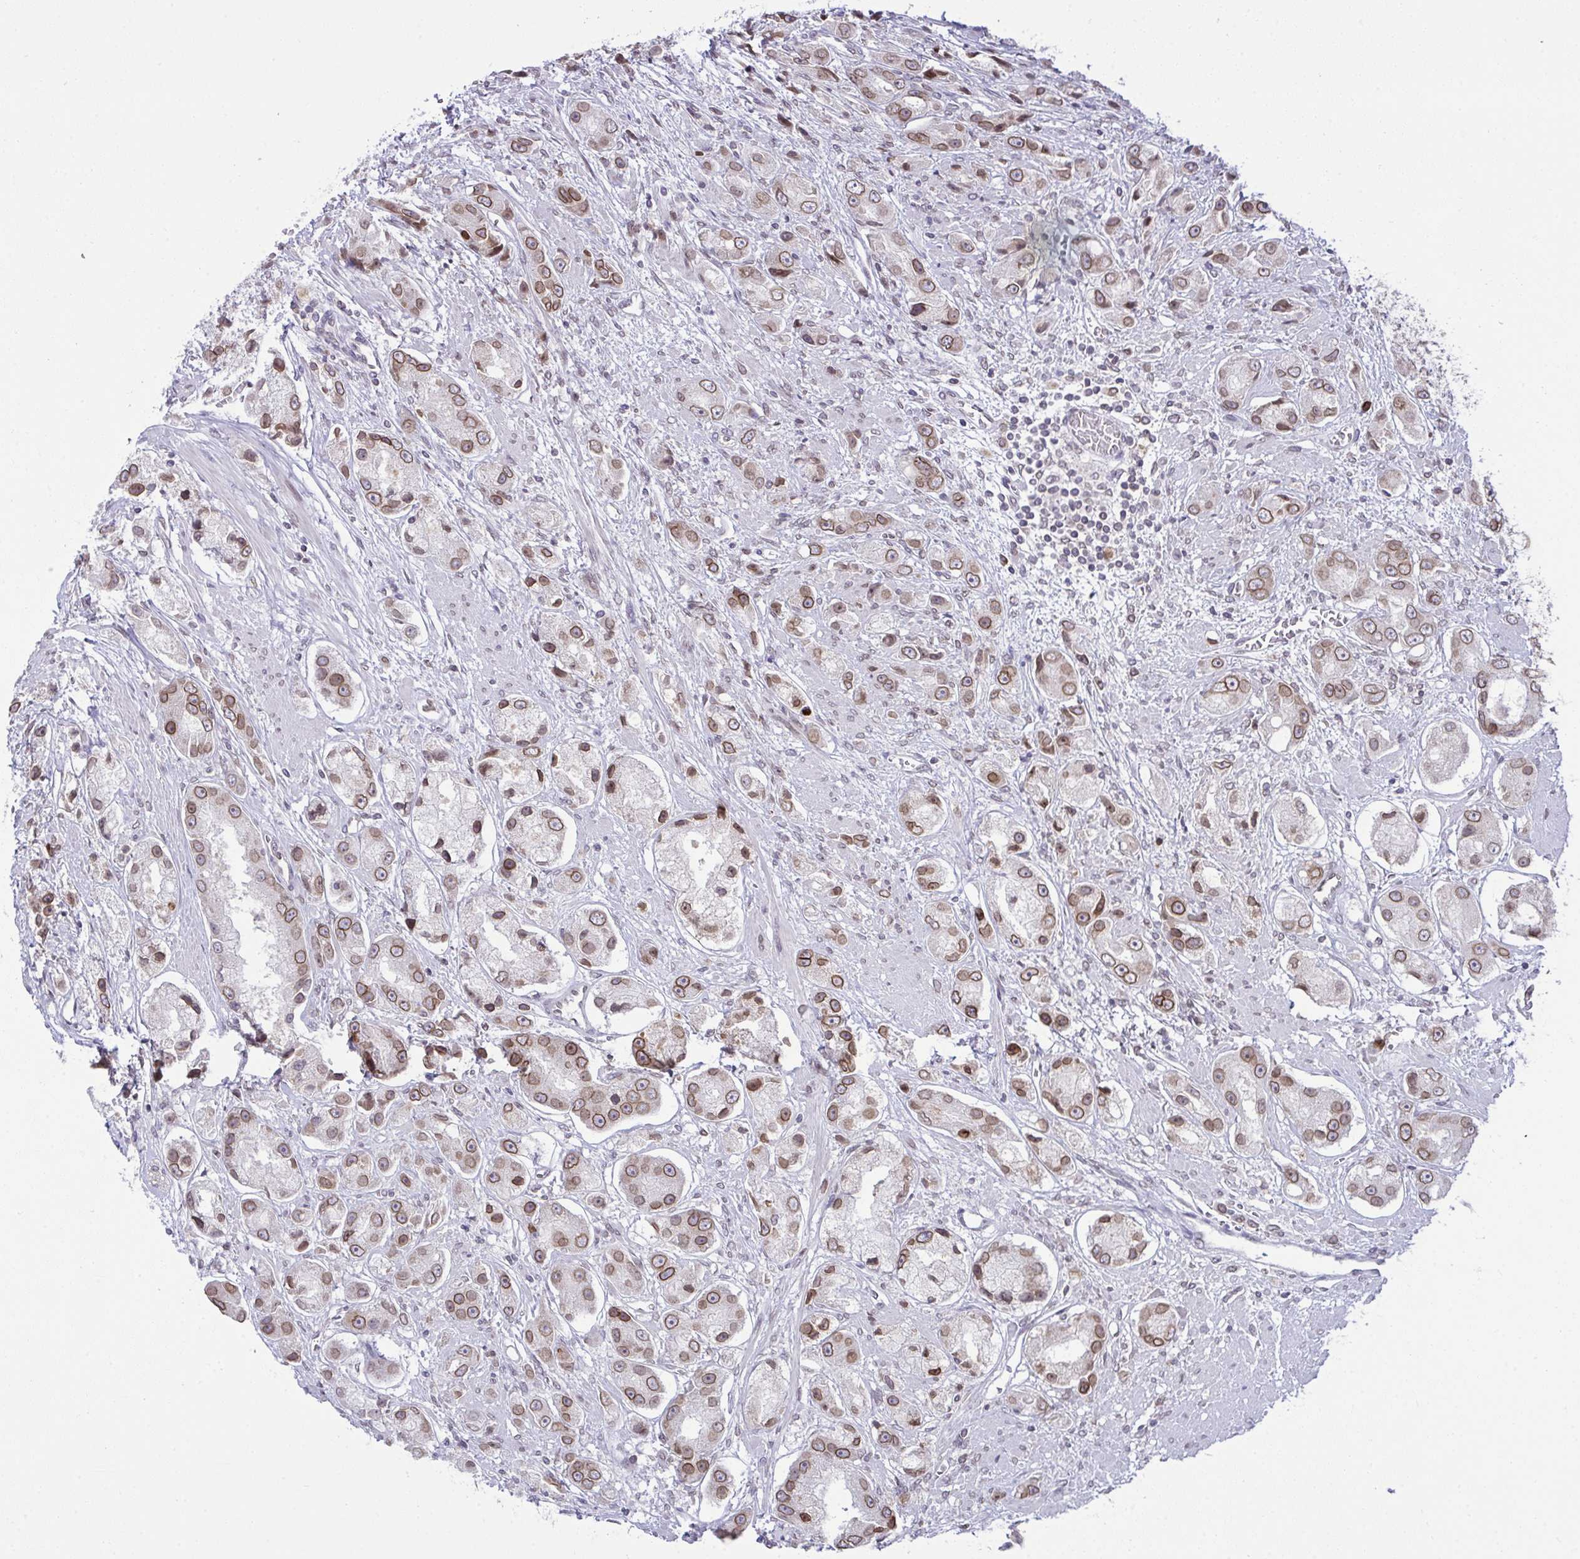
{"staining": {"intensity": "moderate", "quantity": ">75%", "location": "cytoplasmic/membranous,nuclear"}, "tissue": "prostate cancer", "cell_type": "Tumor cells", "image_type": "cancer", "snomed": [{"axis": "morphology", "description": "Adenocarcinoma, High grade"}, {"axis": "topography", "description": "Prostate"}], "caption": "The photomicrograph reveals staining of high-grade adenocarcinoma (prostate), revealing moderate cytoplasmic/membranous and nuclear protein staining (brown color) within tumor cells. The staining was performed using DAB to visualize the protein expression in brown, while the nuclei were stained in blue with hematoxylin (Magnification: 20x).", "gene": "RANBP2", "patient": {"sex": "male", "age": 67}}